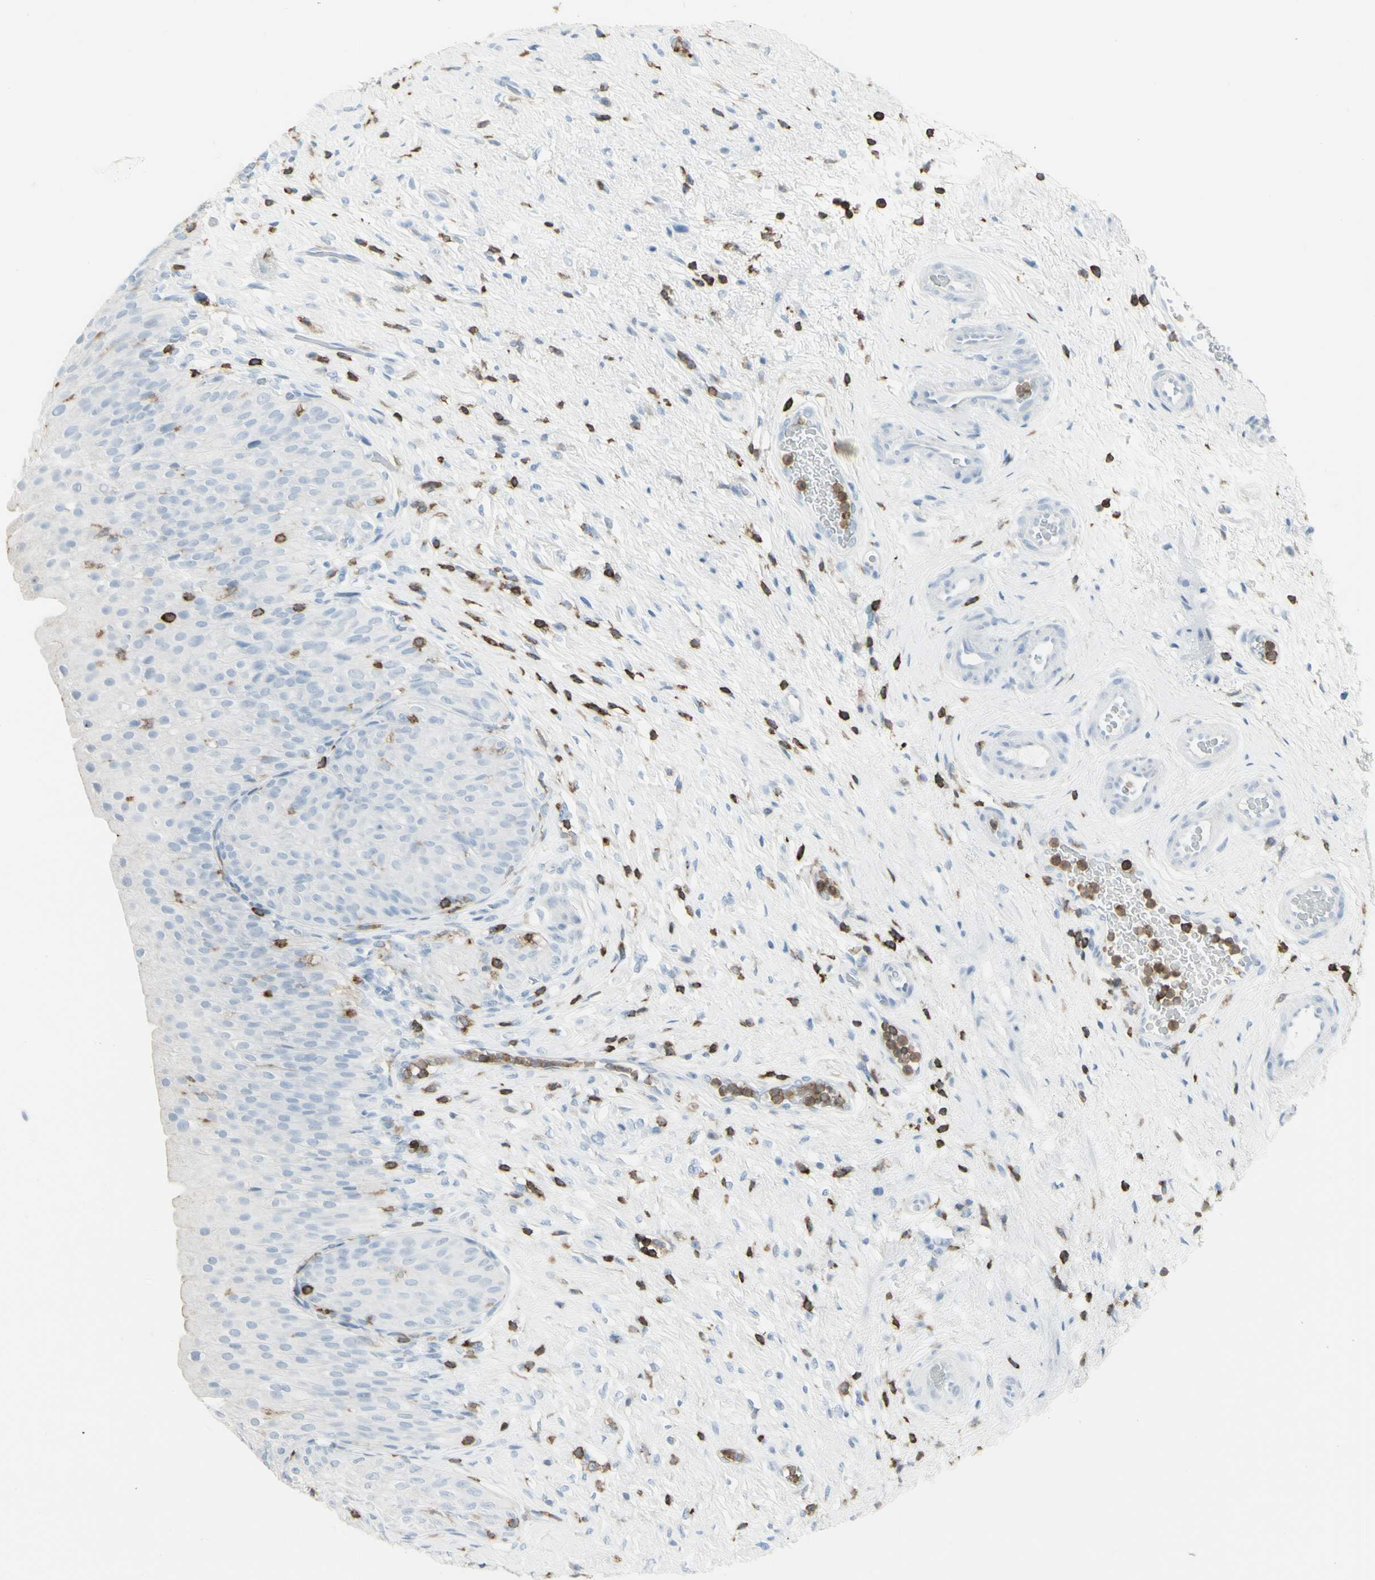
{"staining": {"intensity": "negative", "quantity": "none", "location": "none"}, "tissue": "urinary bladder", "cell_type": "Urothelial cells", "image_type": "normal", "snomed": [{"axis": "morphology", "description": "Normal tissue, NOS"}, {"axis": "morphology", "description": "Urothelial carcinoma, High grade"}, {"axis": "topography", "description": "Urinary bladder"}], "caption": "Benign urinary bladder was stained to show a protein in brown. There is no significant positivity in urothelial cells.", "gene": "NRG1", "patient": {"sex": "male", "age": 46}}